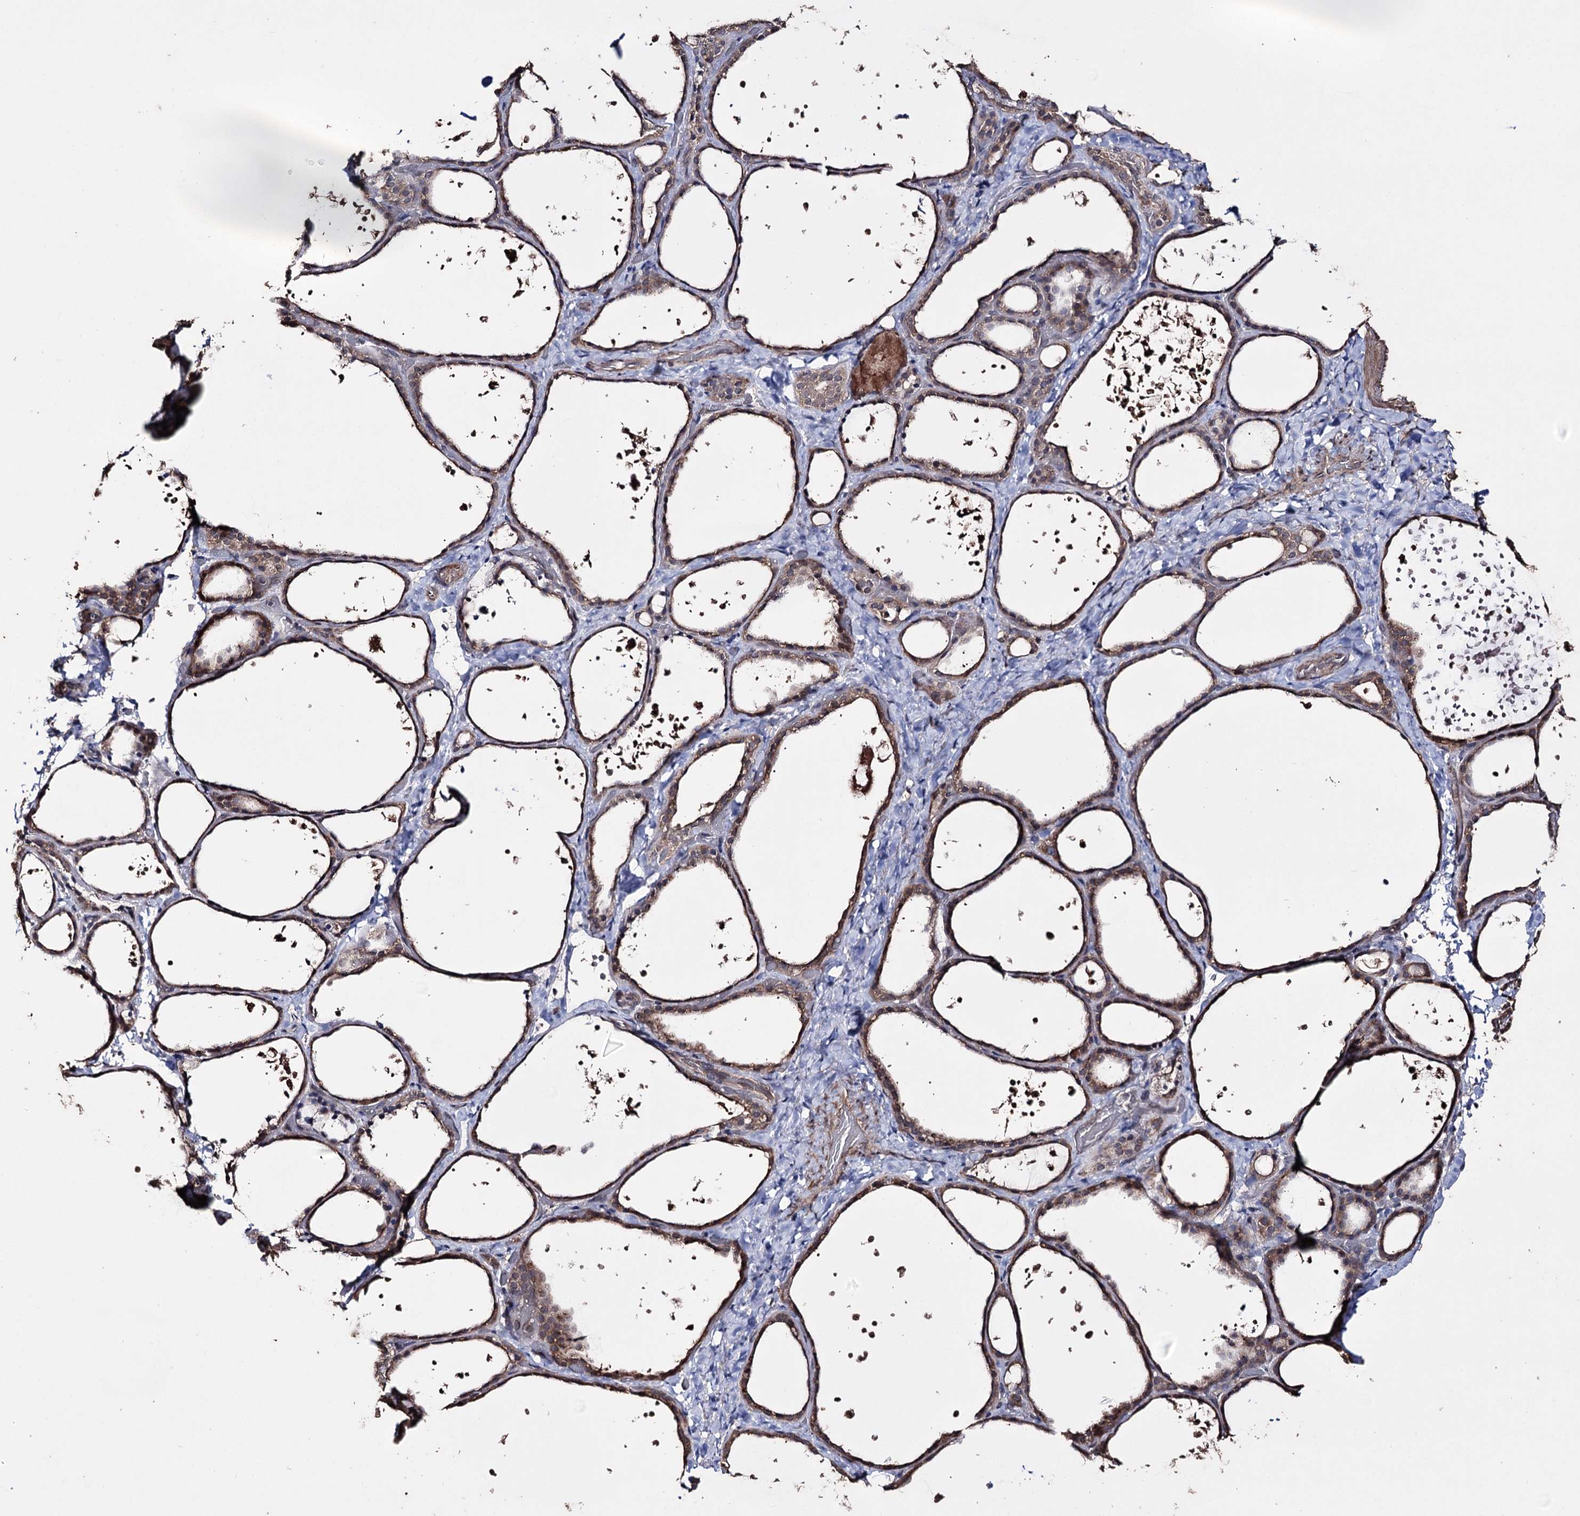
{"staining": {"intensity": "moderate", "quantity": "25%-75%", "location": "cytoplasmic/membranous"}, "tissue": "thyroid gland", "cell_type": "Glandular cells", "image_type": "normal", "snomed": [{"axis": "morphology", "description": "Normal tissue, NOS"}, {"axis": "topography", "description": "Thyroid gland"}], "caption": "Immunohistochemistry (IHC) photomicrograph of normal thyroid gland: thyroid gland stained using immunohistochemistry demonstrates medium levels of moderate protein expression localized specifically in the cytoplasmic/membranous of glandular cells, appearing as a cytoplasmic/membranous brown color.", "gene": "ZNF662", "patient": {"sex": "female", "age": 44}}